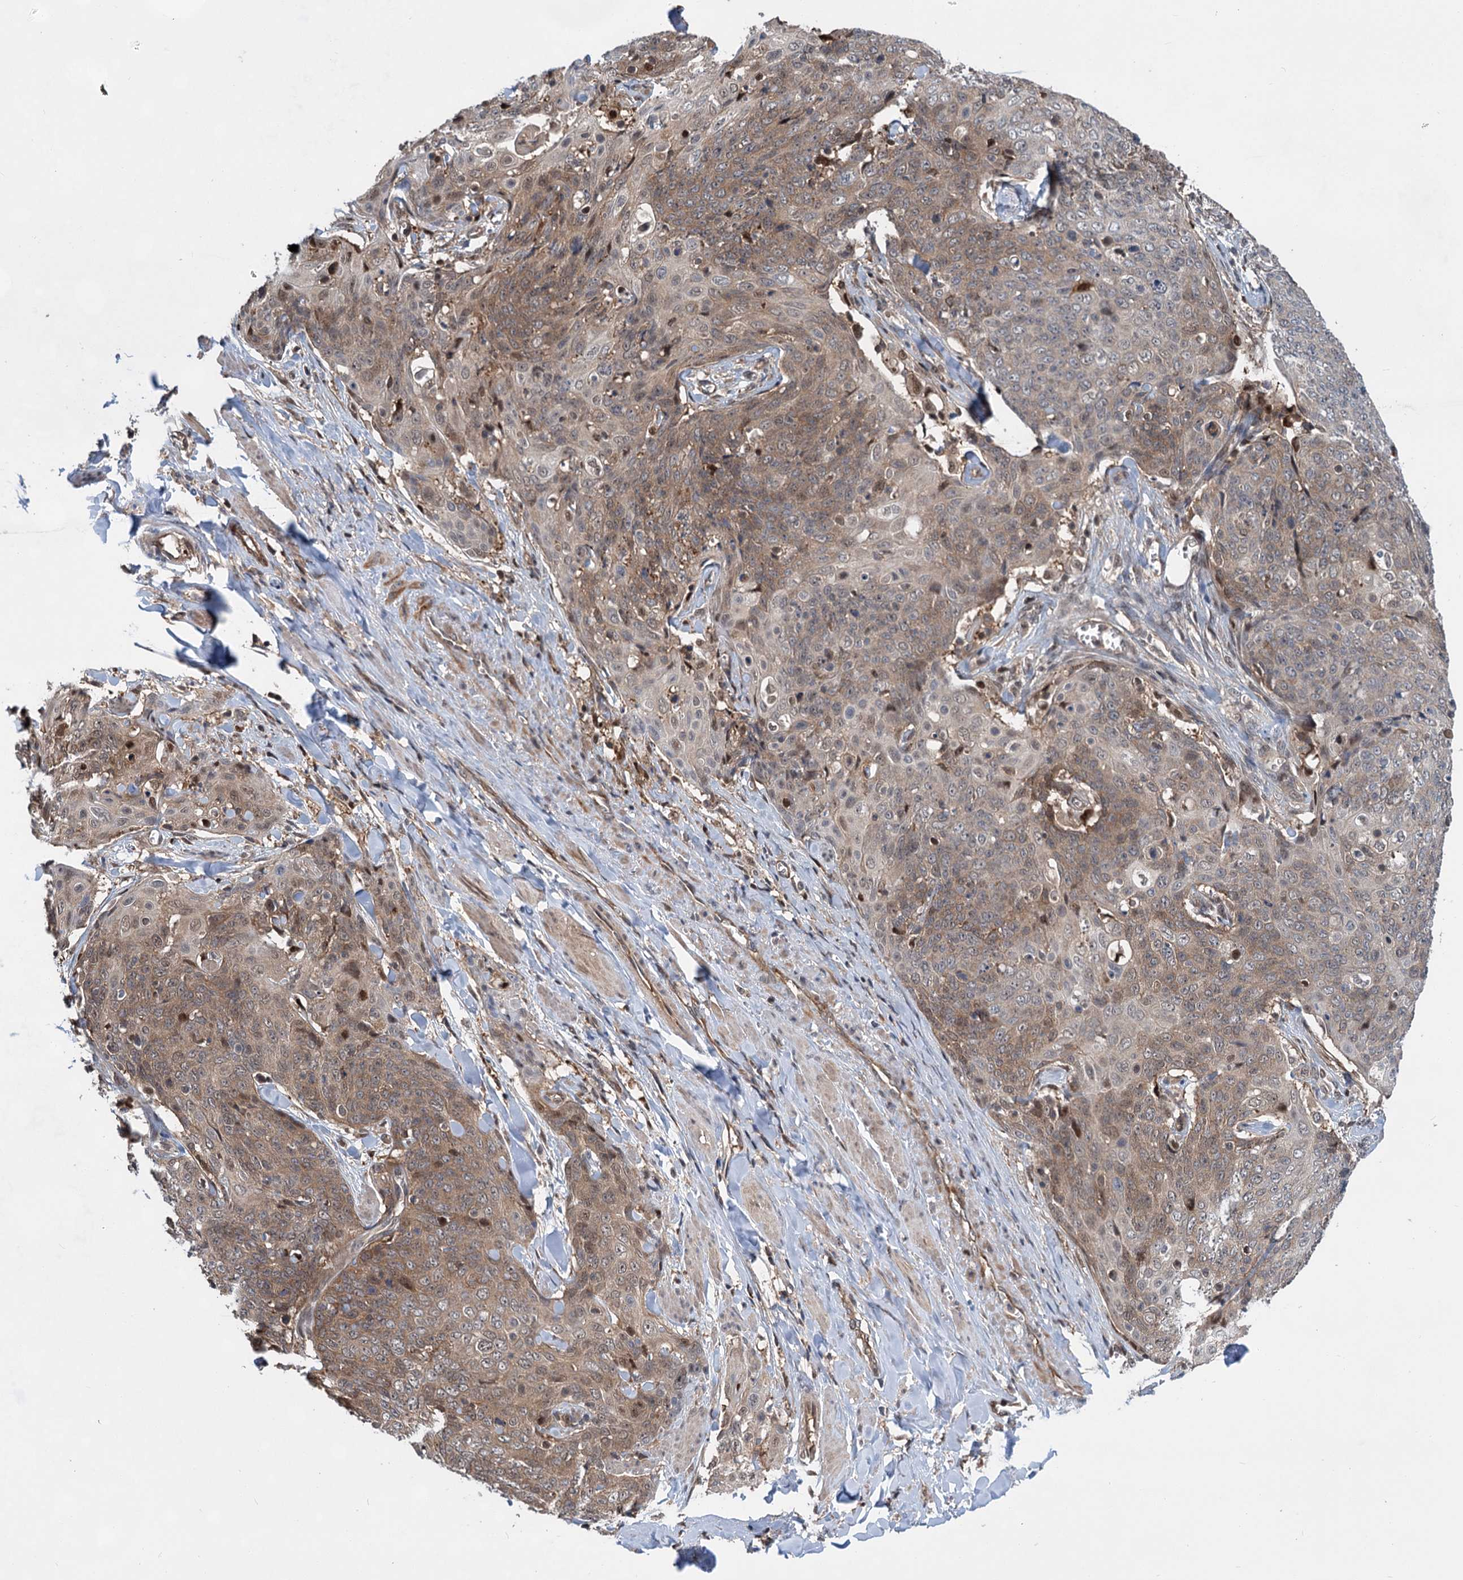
{"staining": {"intensity": "moderate", "quantity": ">75%", "location": "cytoplasmic/membranous"}, "tissue": "skin cancer", "cell_type": "Tumor cells", "image_type": "cancer", "snomed": [{"axis": "morphology", "description": "Squamous cell carcinoma, NOS"}, {"axis": "topography", "description": "Skin"}, {"axis": "topography", "description": "Vulva"}], "caption": "Moderate cytoplasmic/membranous staining is present in approximately >75% of tumor cells in skin cancer. Using DAB (3,3'-diaminobenzidine) (brown) and hematoxylin (blue) stains, captured at high magnification using brightfield microscopy.", "gene": "GPBP1", "patient": {"sex": "female", "age": 85}}